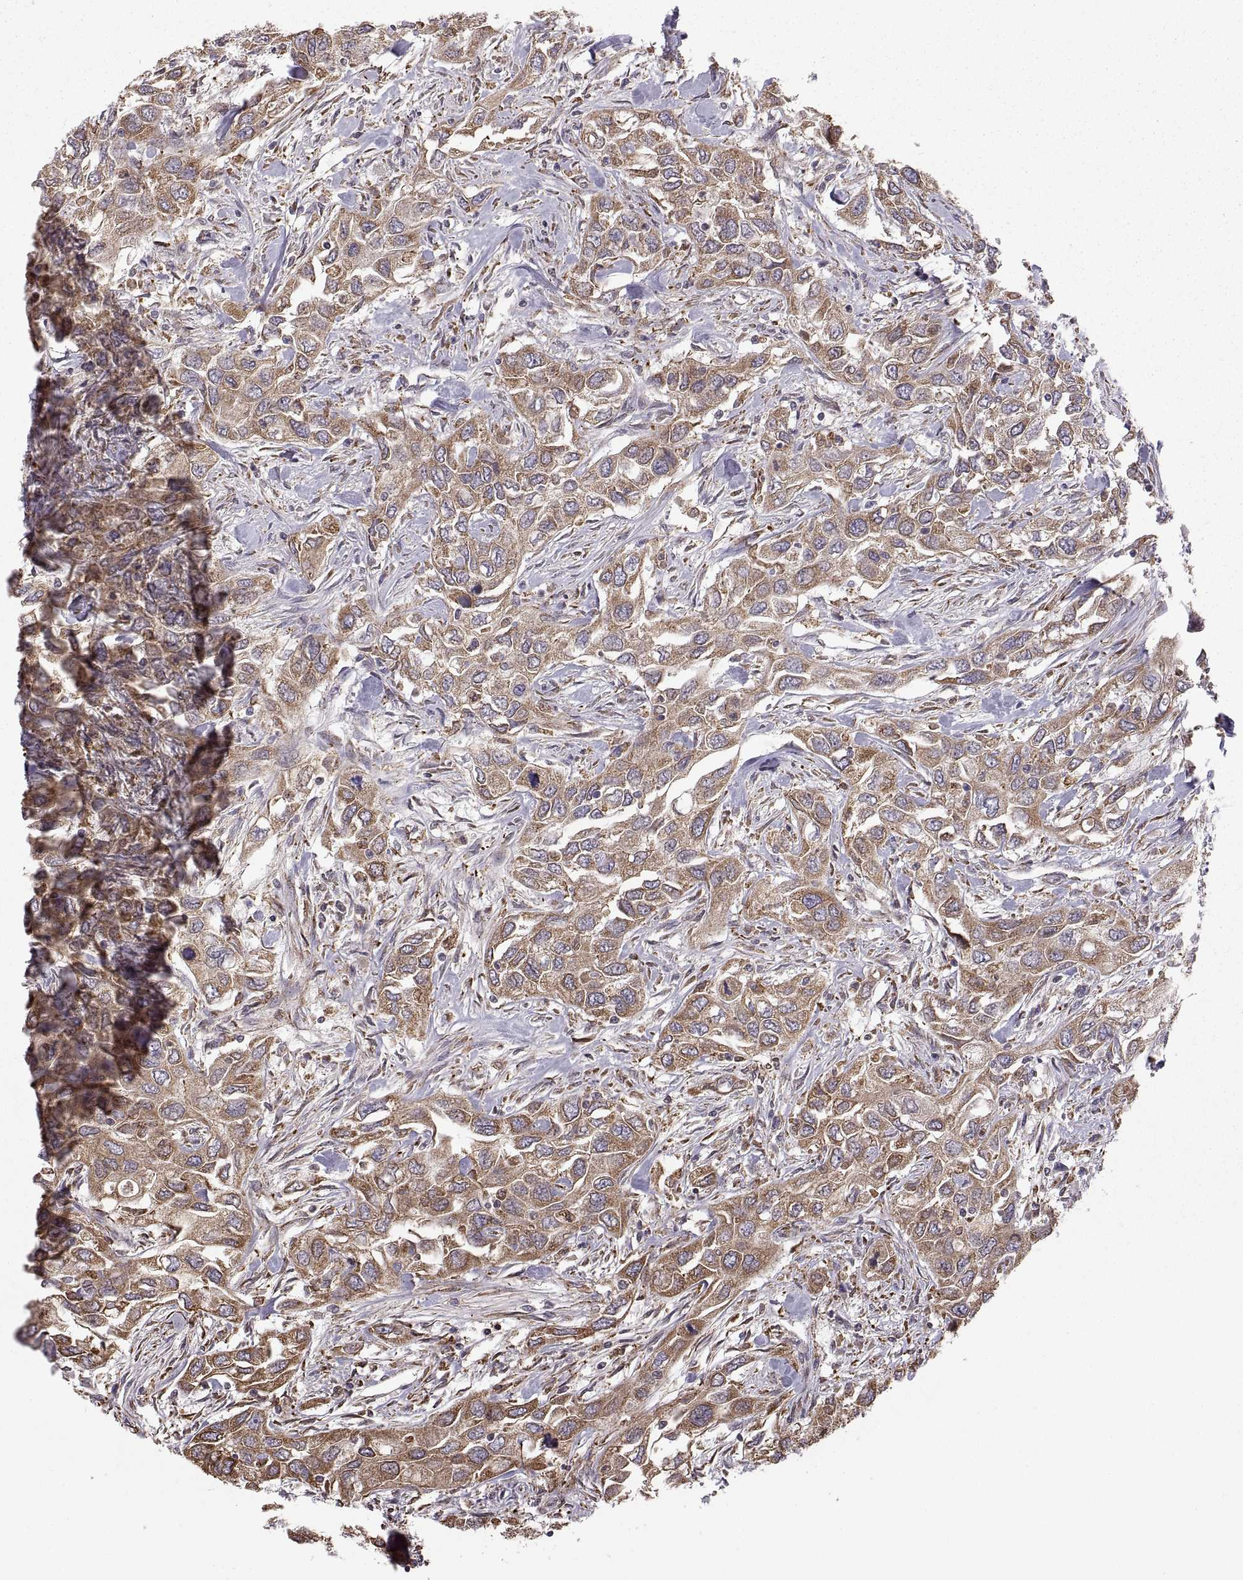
{"staining": {"intensity": "moderate", "quantity": "<25%", "location": "cytoplasmic/membranous"}, "tissue": "urothelial cancer", "cell_type": "Tumor cells", "image_type": "cancer", "snomed": [{"axis": "morphology", "description": "Urothelial carcinoma, High grade"}, {"axis": "topography", "description": "Urinary bladder"}], "caption": "Immunohistochemistry (IHC) histopathology image of neoplastic tissue: high-grade urothelial carcinoma stained using immunohistochemistry (IHC) exhibits low levels of moderate protein expression localized specifically in the cytoplasmic/membranous of tumor cells, appearing as a cytoplasmic/membranous brown color.", "gene": "PDIA3", "patient": {"sex": "male", "age": 76}}